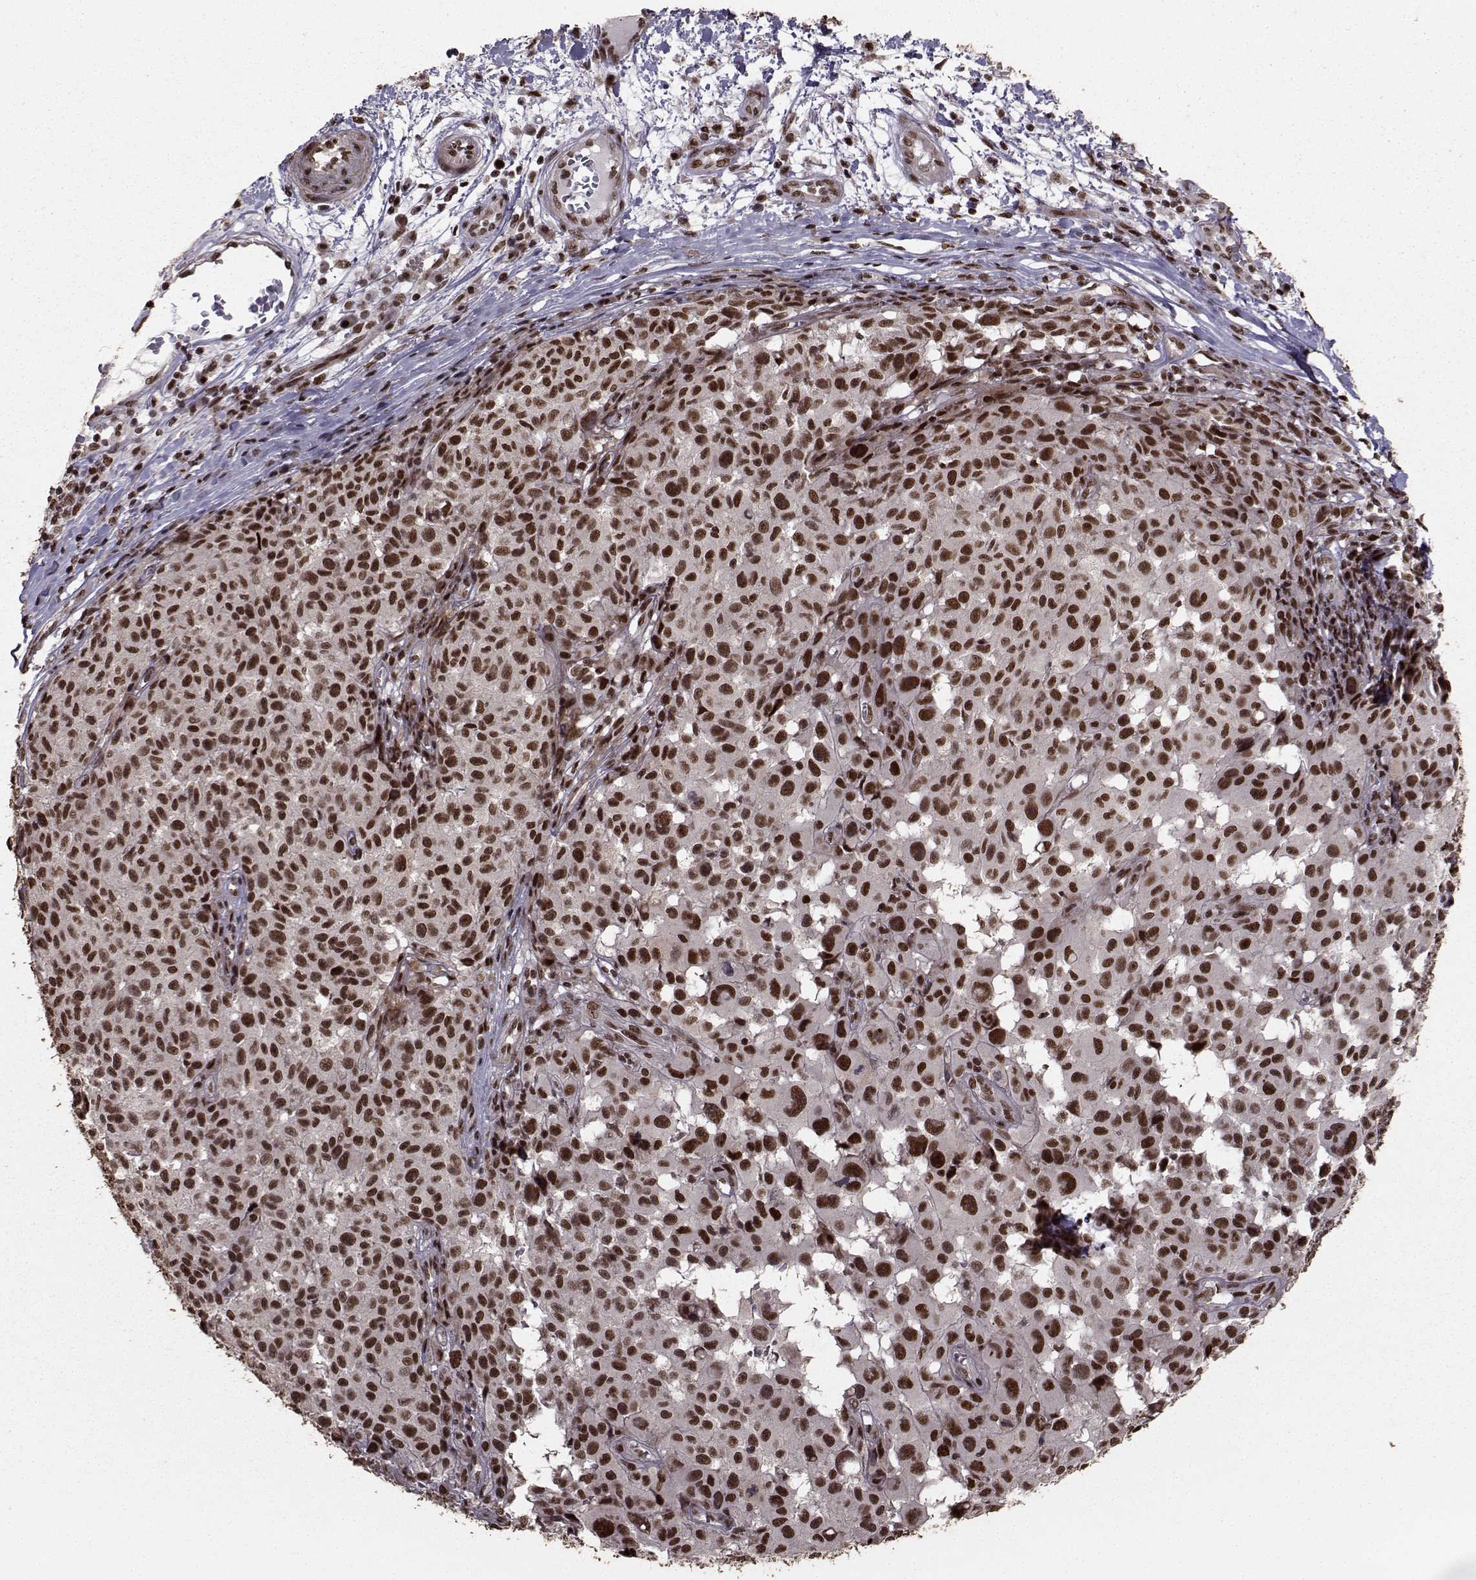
{"staining": {"intensity": "strong", "quantity": ">75%", "location": "nuclear"}, "tissue": "melanoma", "cell_type": "Tumor cells", "image_type": "cancer", "snomed": [{"axis": "morphology", "description": "Malignant melanoma, NOS"}, {"axis": "topography", "description": "Skin"}], "caption": "A high-resolution image shows IHC staining of melanoma, which exhibits strong nuclear expression in approximately >75% of tumor cells.", "gene": "SF1", "patient": {"sex": "female", "age": 82}}